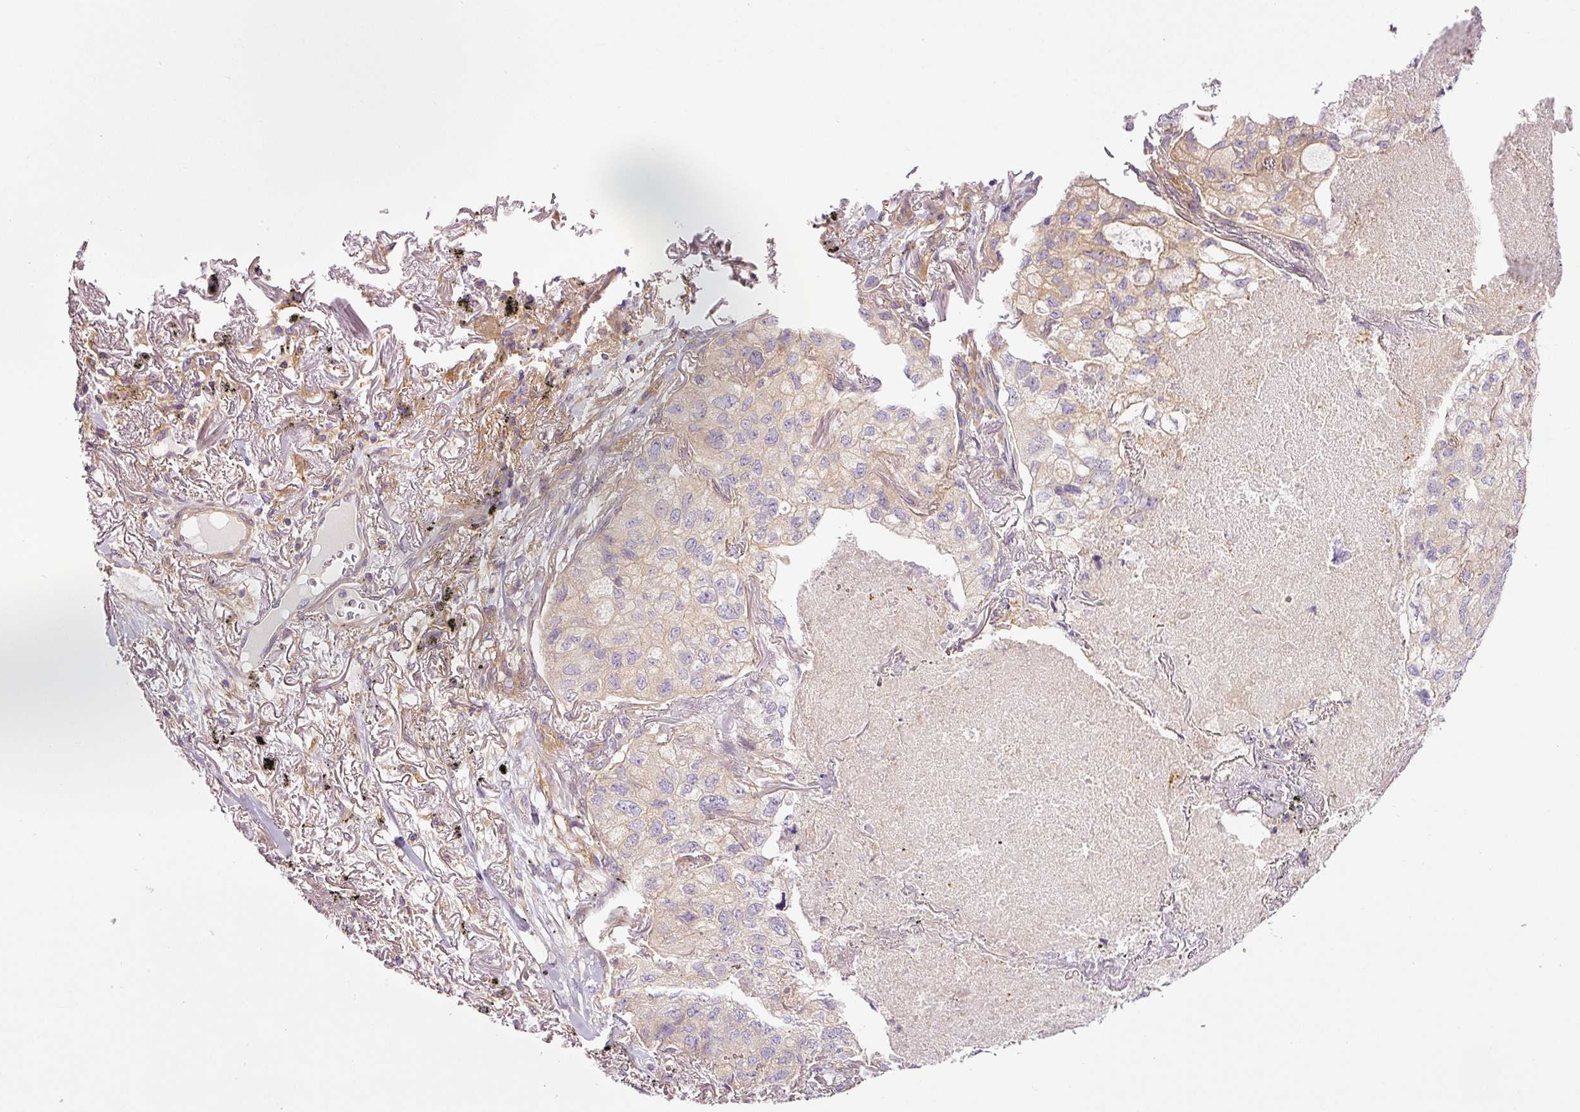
{"staining": {"intensity": "weak", "quantity": "<25%", "location": "cytoplasmic/membranous"}, "tissue": "lung cancer", "cell_type": "Tumor cells", "image_type": "cancer", "snomed": [{"axis": "morphology", "description": "Adenocarcinoma, NOS"}, {"axis": "topography", "description": "Lung"}], "caption": "The histopathology image displays no significant expression in tumor cells of lung adenocarcinoma.", "gene": "TBC1D2B", "patient": {"sex": "male", "age": 65}}